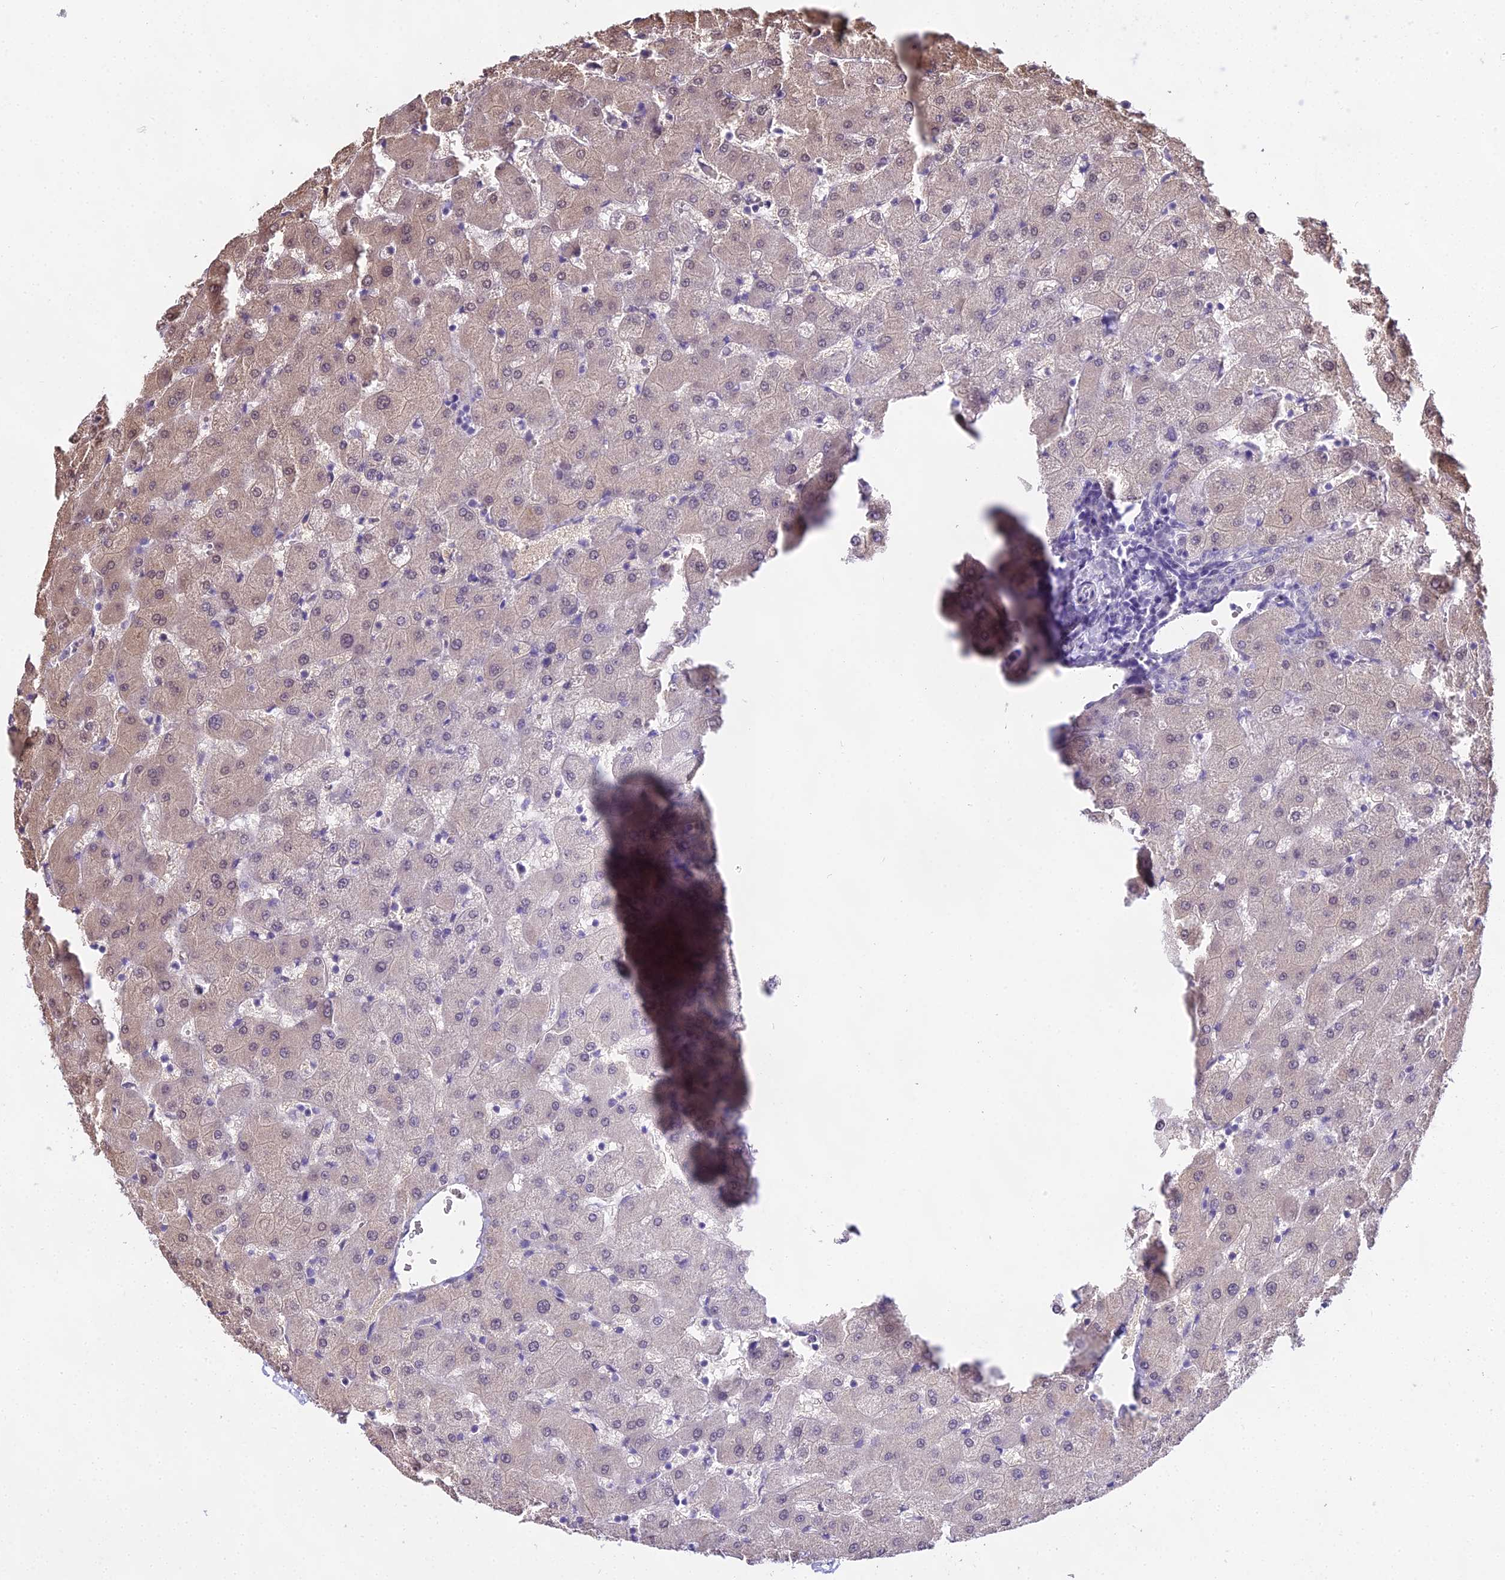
{"staining": {"intensity": "negative", "quantity": "none", "location": "none"}, "tissue": "liver", "cell_type": "Cholangiocytes", "image_type": "normal", "snomed": [{"axis": "morphology", "description": "Normal tissue, NOS"}, {"axis": "topography", "description": "Liver"}], "caption": "DAB immunohistochemical staining of unremarkable human liver displays no significant positivity in cholangiocytes. Brightfield microscopy of immunohistochemistry stained with DAB (brown) and hematoxylin (blue), captured at high magnification.", "gene": "MAT2A", "patient": {"sex": "female", "age": 63}}